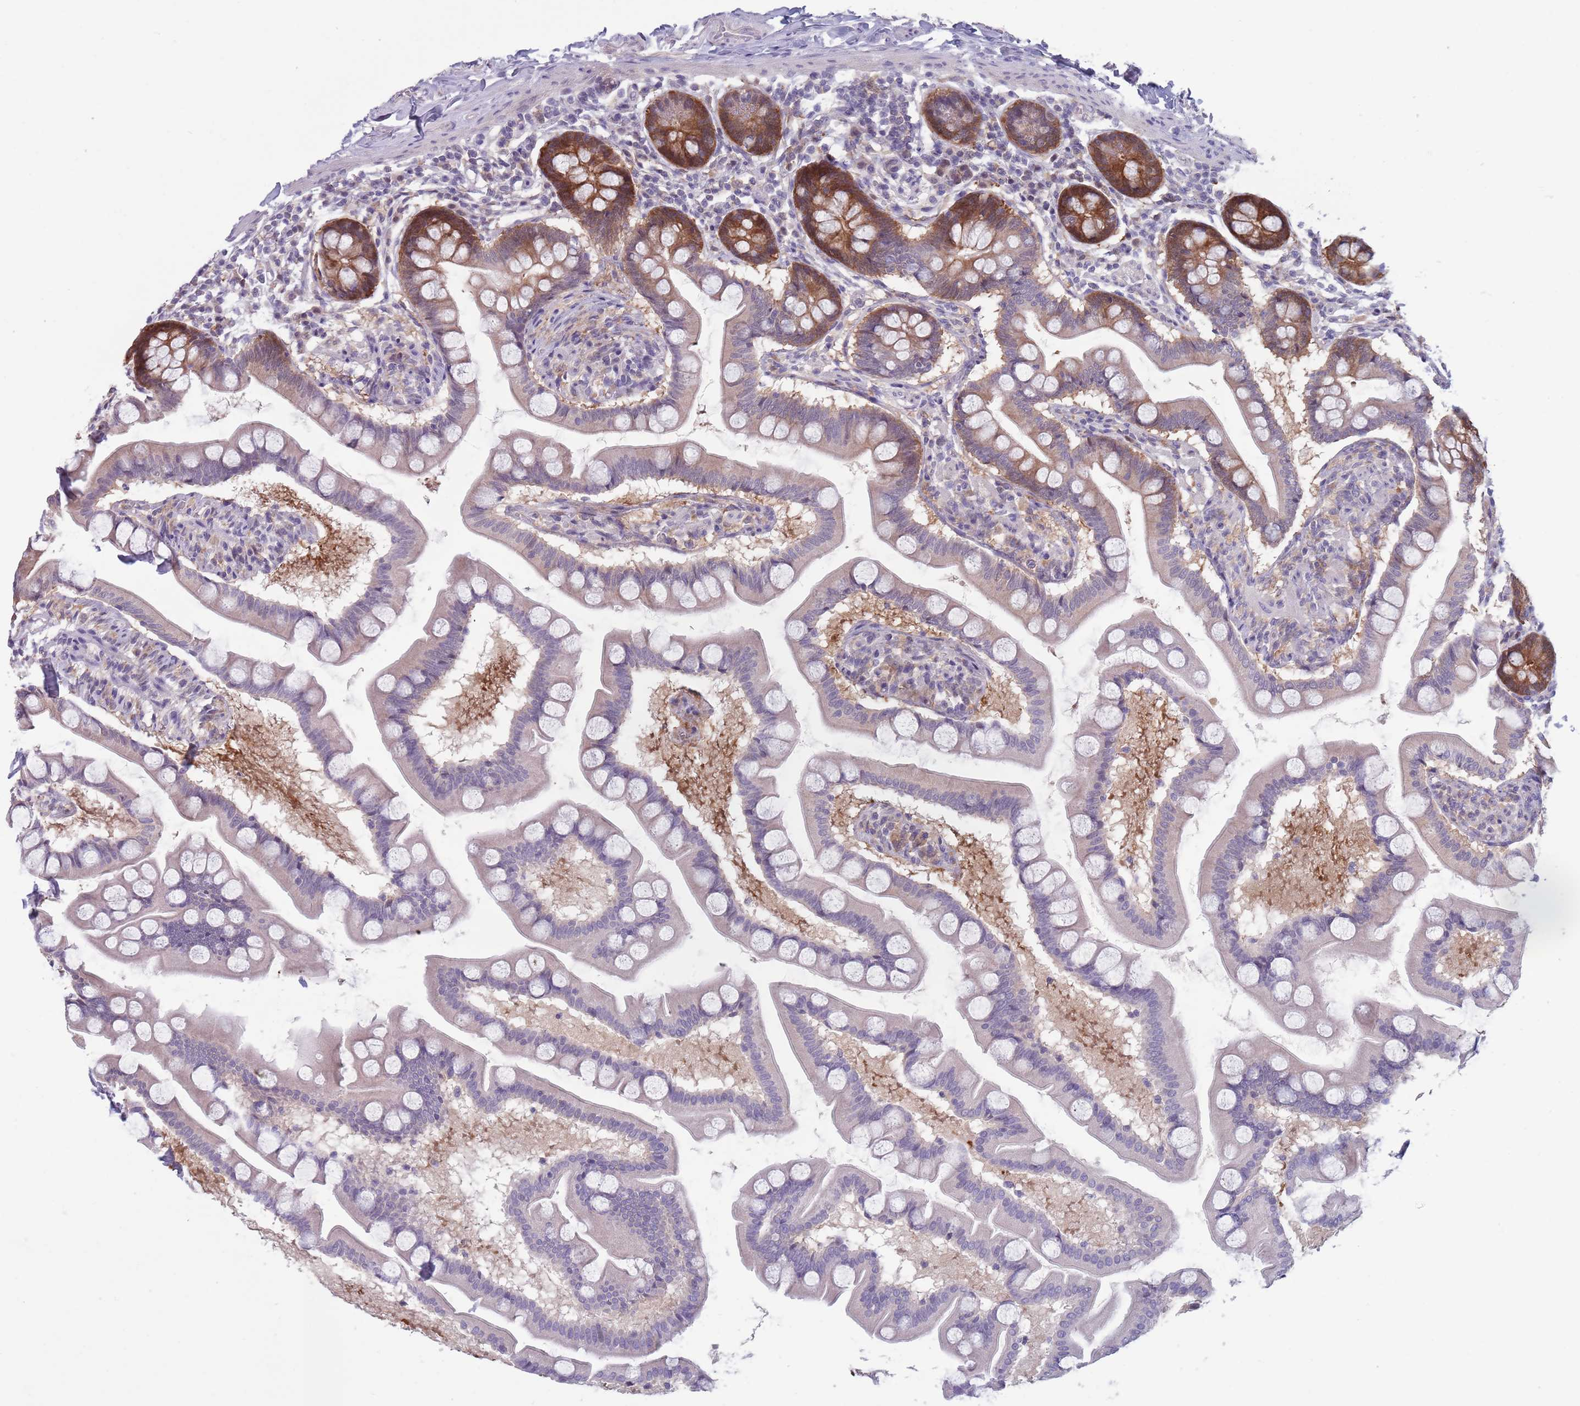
{"staining": {"intensity": "strong", "quantity": "25%-75%", "location": "cytoplasmic/membranous"}, "tissue": "small intestine", "cell_type": "Glandular cells", "image_type": "normal", "snomed": [{"axis": "morphology", "description": "Normal tissue, NOS"}, {"axis": "topography", "description": "Small intestine"}], "caption": "Immunohistochemical staining of unremarkable small intestine demonstrates high levels of strong cytoplasmic/membranous staining in about 25%-75% of glandular cells. (Brightfield microscopy of DAB IHC at high magnification).", "gene": "CLNS1A", "patient": {"sex": "male", "age": 41}}